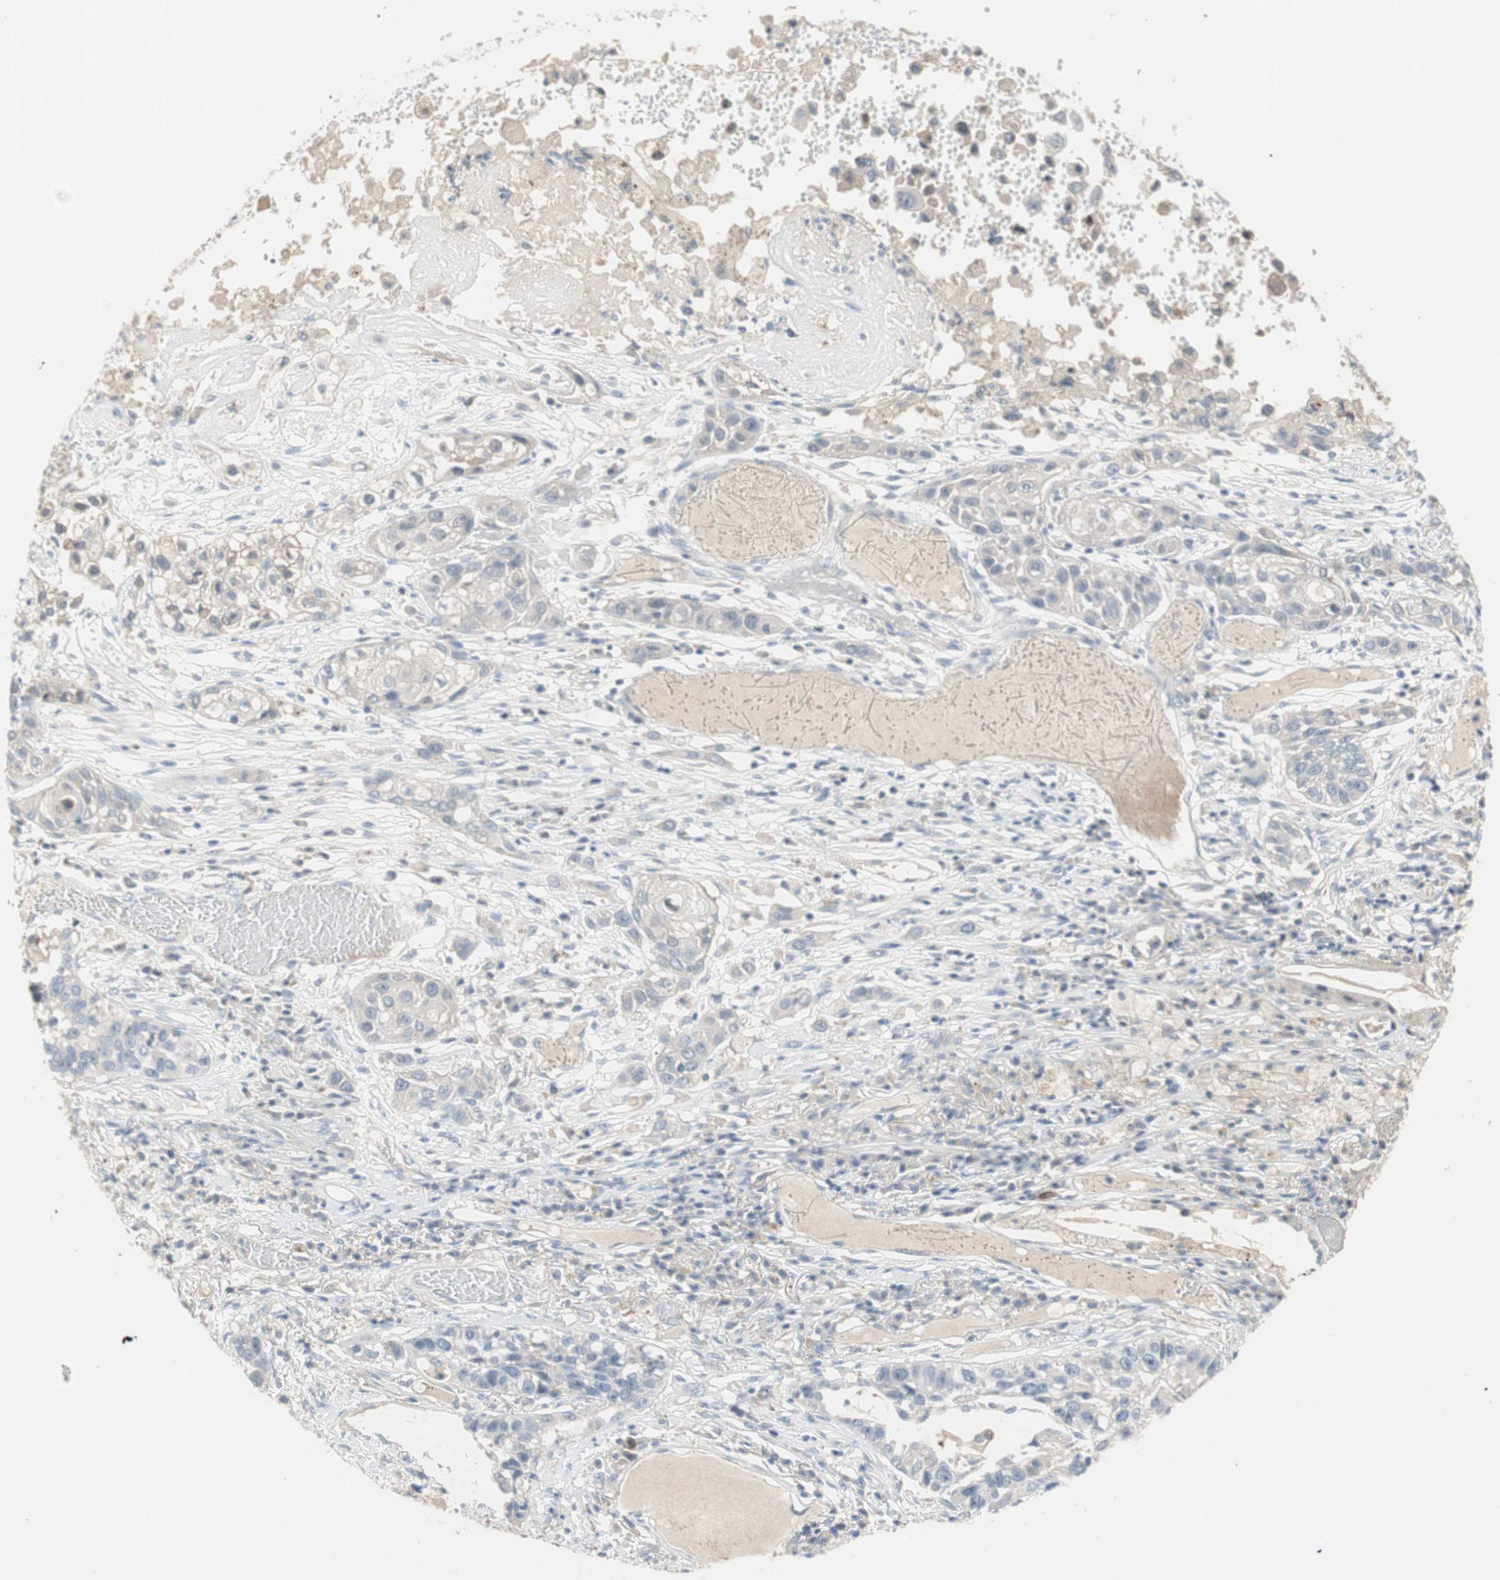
{"staining": {"intensity": "negative", "quantity": "none", "location": "none"}, "tissue": "lung cancer", "cell_type": "Tumor cells", "image_type": "cancer", "snomed": [{"axis": "morphology", "description": "Squamous cell carcinoma, NOS"}, {"axis": "topography", "description": "Lung"}], "caption": "The histopathology image exhibits no staining of tumor cells in lung cancer.", "gene": "PDZK1", "patient": {"sex": "male", "age": 71}}